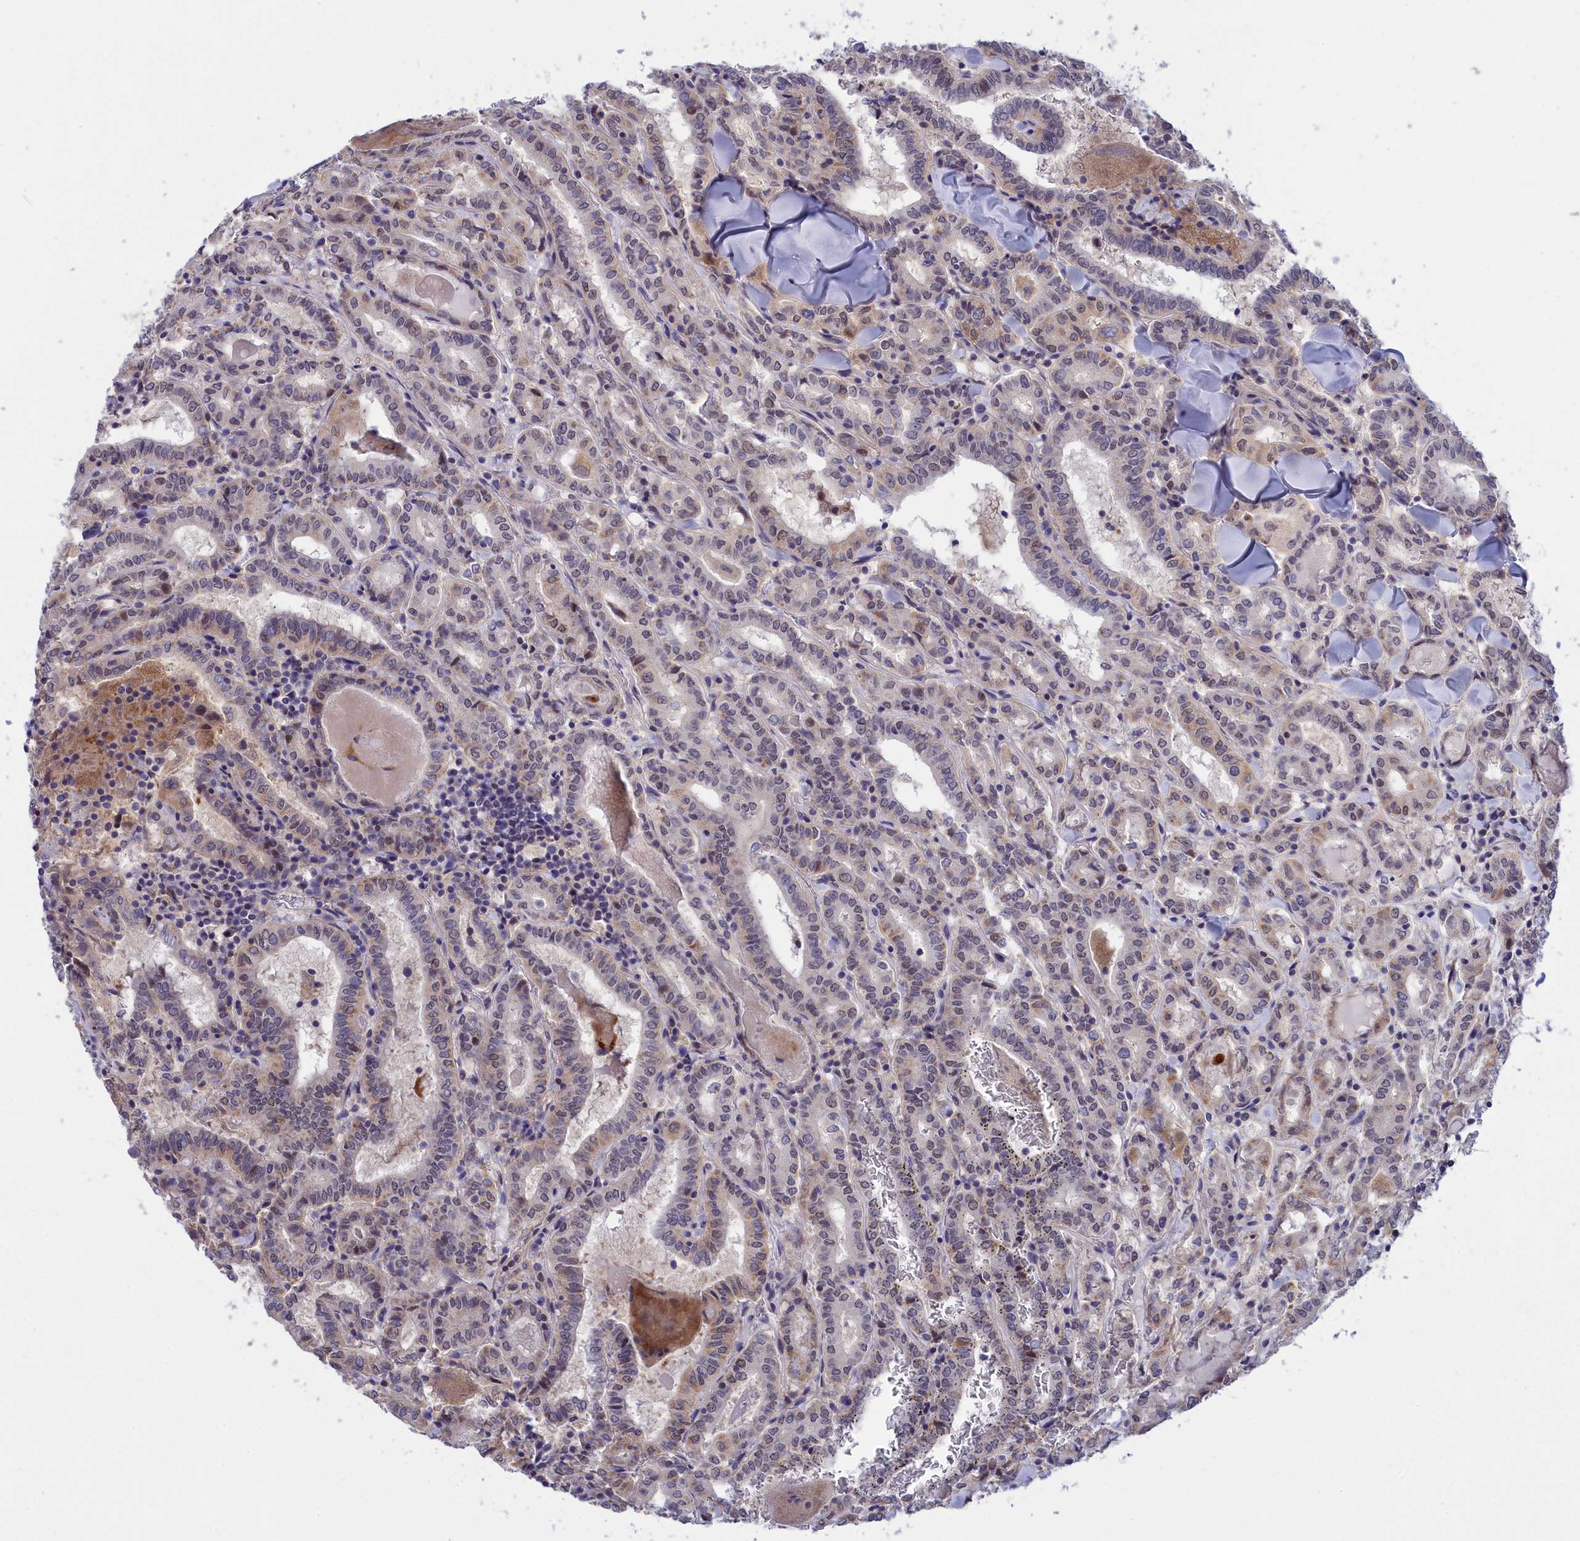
{"staining": {"intensity": "weak", "quantity": "25%-75%", "location": "cytoplasmic/membranous,nuclear"}, "tissue": "thyroid cancer", "cell_type": "Tumor cells", "image_type": "cancer", "snomed": [{"axis": "morphology", "description": "Papillary adenocarcinoma, NOS"}, {"axis": "topography", "description": "Thyroid gland"}], "caption": "Thyroid cancer stained for a protein (brown) demonstrates weak cytoplasmic/membranous and nuclear positive expression in approximately 25%-75% of tumor cells.", "gene": "KCTD14", "patient": {"sex": "female", "age": 72}}